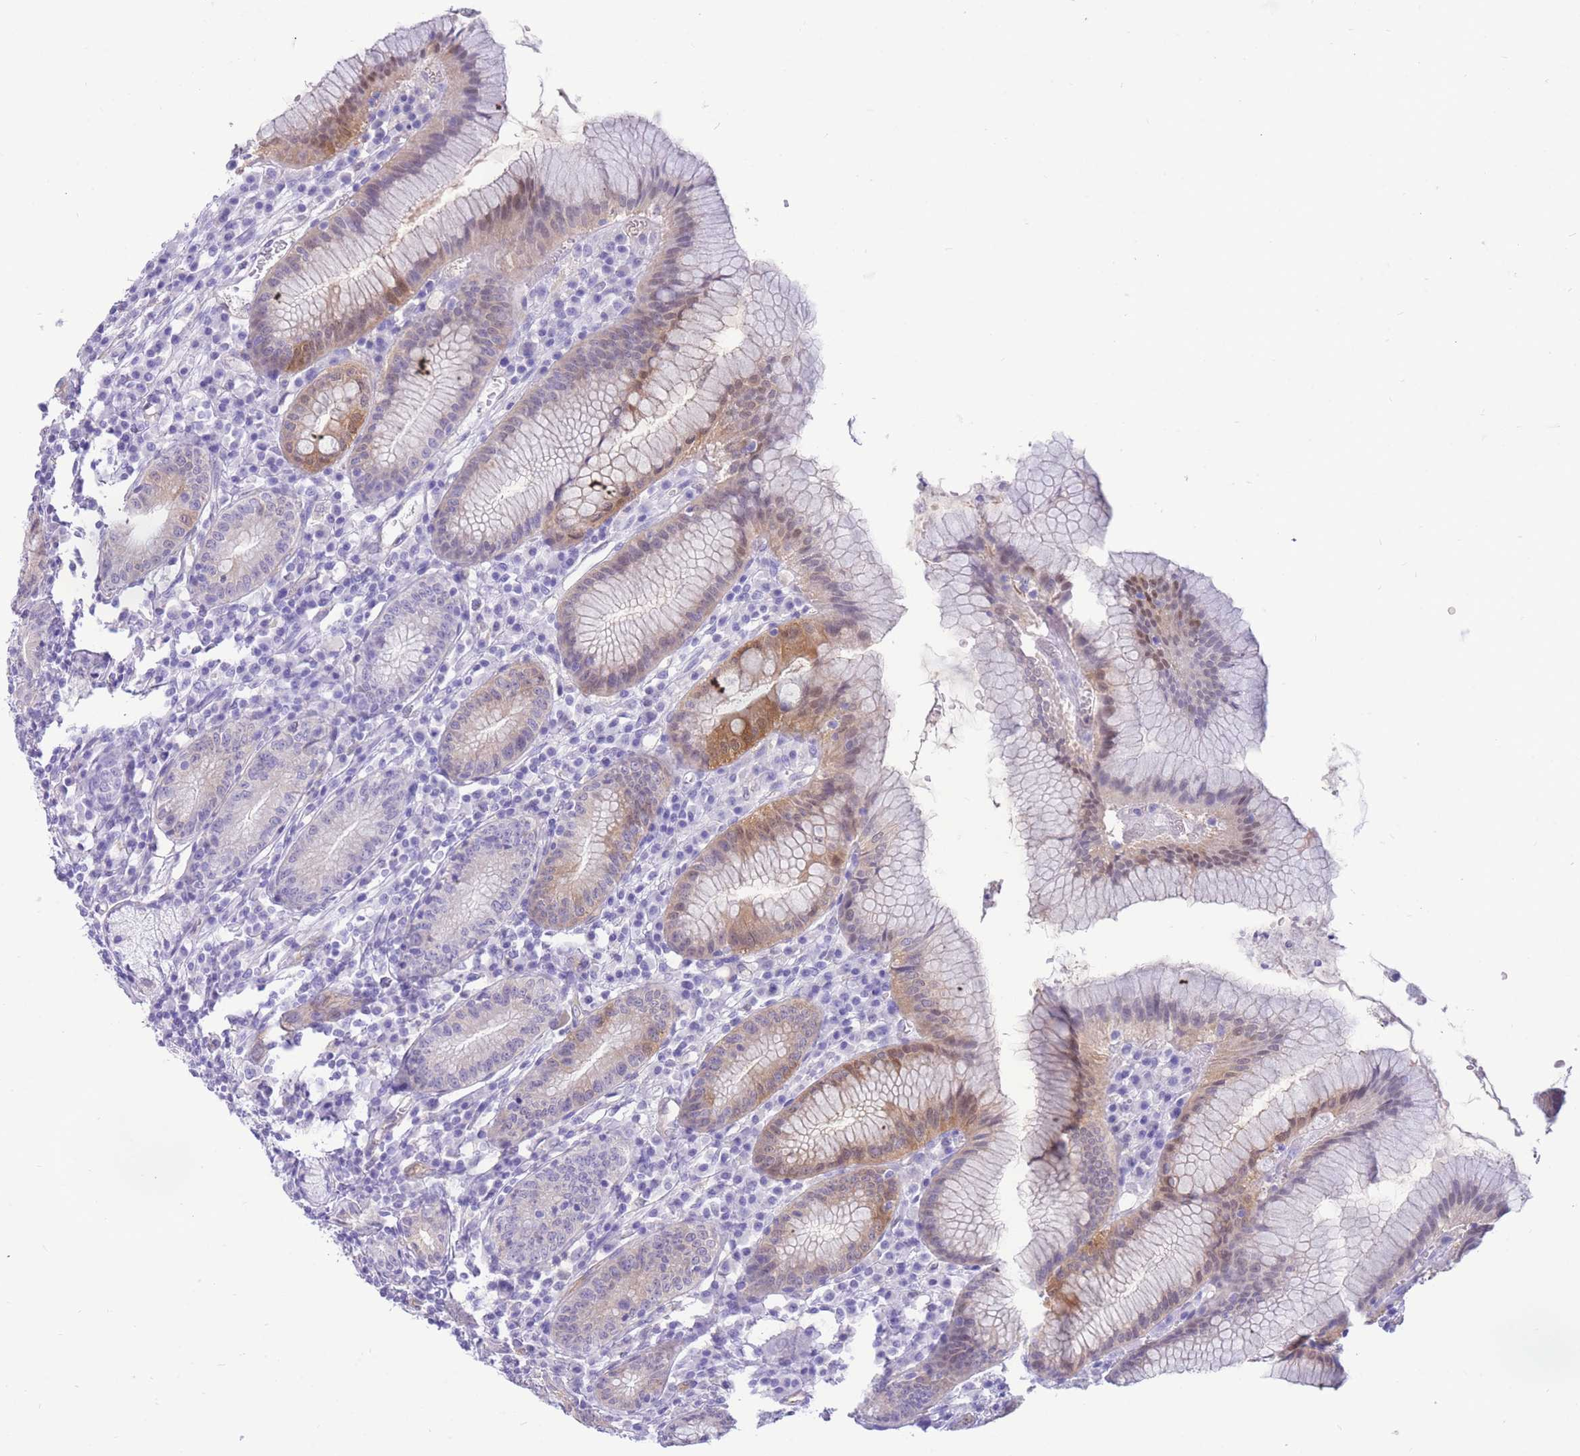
{"staining": {"intensity": "moderate", "quantity": "25%-75%", "location": "cytoplasmic/membranous,nuclear"}, "tissue": "stomach", "cell_type": "Glandular cells", "image_type": "normal", "snomed": [{"axis": "morphology", "description": "Normal tissue, NOS"}, {"axis": "topography", "description": "Stomach"}], "caption": "Immunohistochemical staining of normal stomach displays 25%-75% levels of moderate cytoplasmic/membranous,nuclear protein staining in approximately 25%-75% of glandular cells. Nuclei are stained in blue.", "gene": "SULT1A1", "patient": {"sex": "male", "age": 55}}